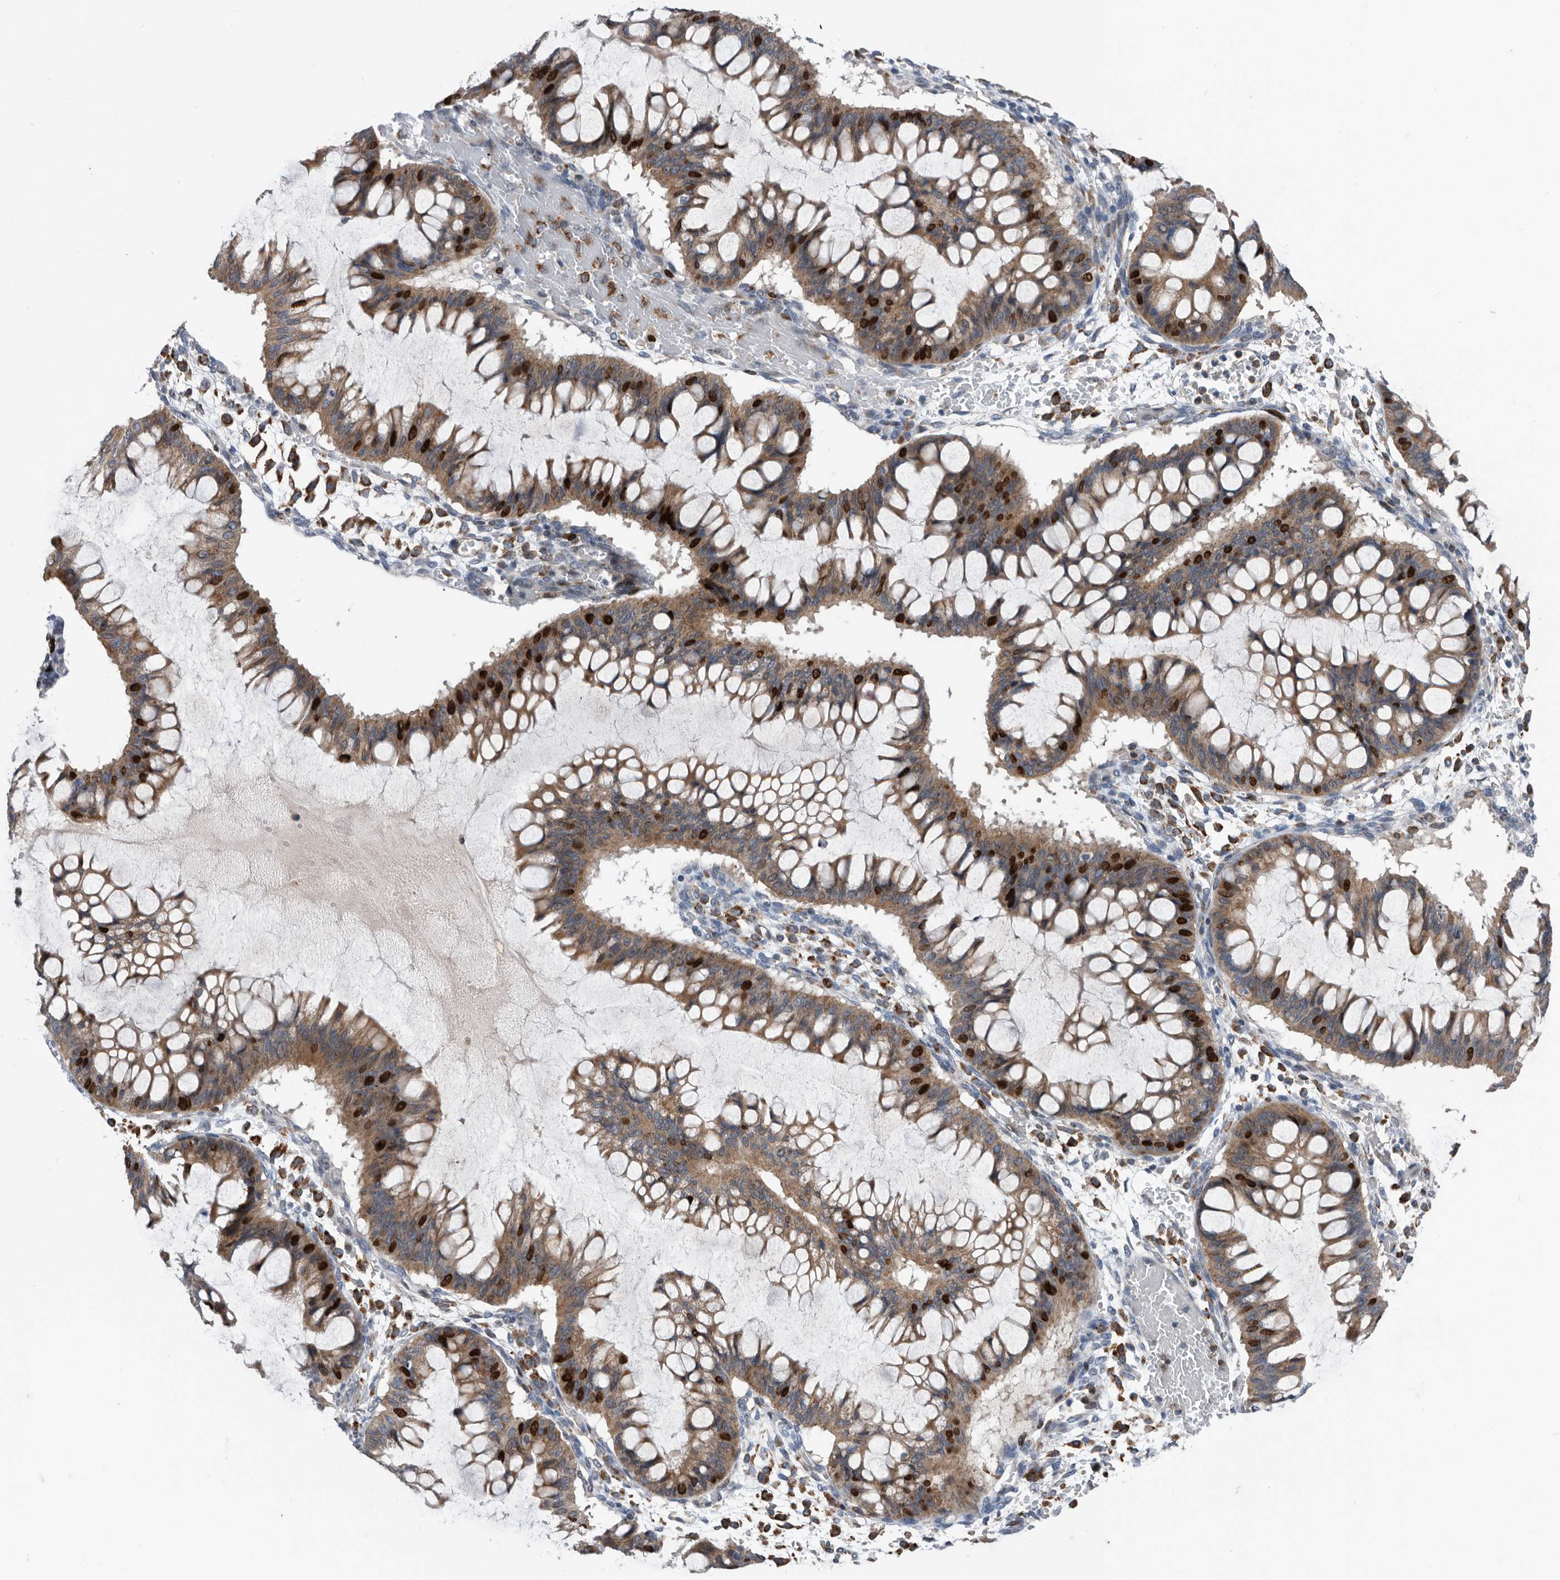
{"staining": {"intensity": "strong", "quantity": ">75%", "location": "cytoplasmic/membranous,nuclear"}, "tissue": "ovarian cancer", "cell_type": "Tumor cells", "image_type": "cancer", "snomed": [{"axis": "morphology", "description": "Cystadenocarcinoma, mucinous, NOS"}, {"axis": "topography", "description": "Ovary"}], "caption": "Immunohistochemical staining of human ovarian cancer demonstrates strong cytoplasmic/membranous and nuclear protein positivity in about >75% of tumor cells. (IHC, brightfield microscopy, high magnification).", "gene": "ATAD2", "patient": {"sex": "female", "age": 73}}